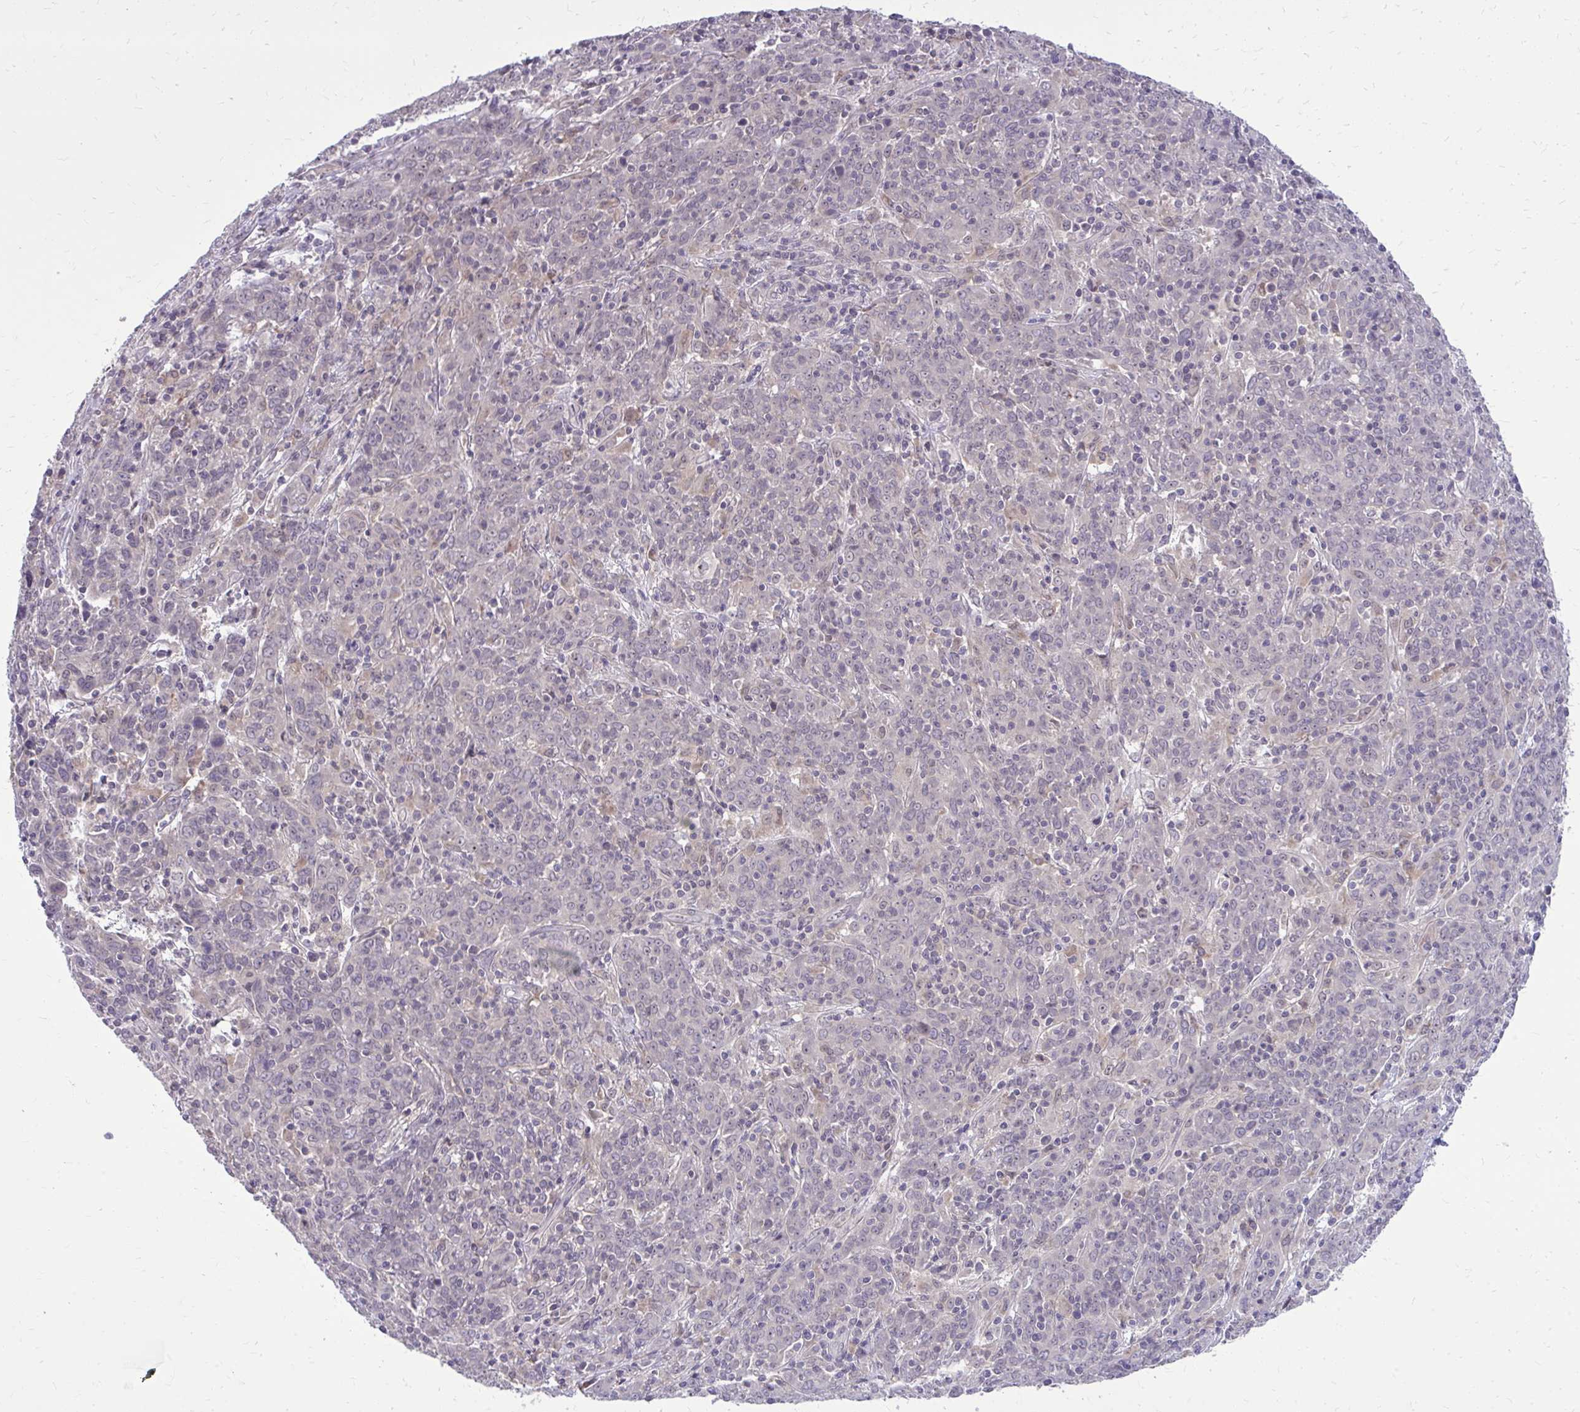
{"staining": {"intensity": "negative", "quantity": "none", "location": "none"}, "tissue": "cervical cancer", "cell_type": "Tumor cells", "image_type": "cancer", "snomed": [{"axis": "morphology", "description": "Squamous cell carcinoma, NOS"}, {"axis": "topography", "description": "Cervix"}], "caption": "An immunohistochemistry (IHC) image of cervical cancer is shown. There is no staining in tumor cells of cervical cancer. (Immunohistochemistry (ihc), brightfield microscopy, high magnification).", "gene": "DPY19L1", "patient": {"sex": "female", "age": 67}}